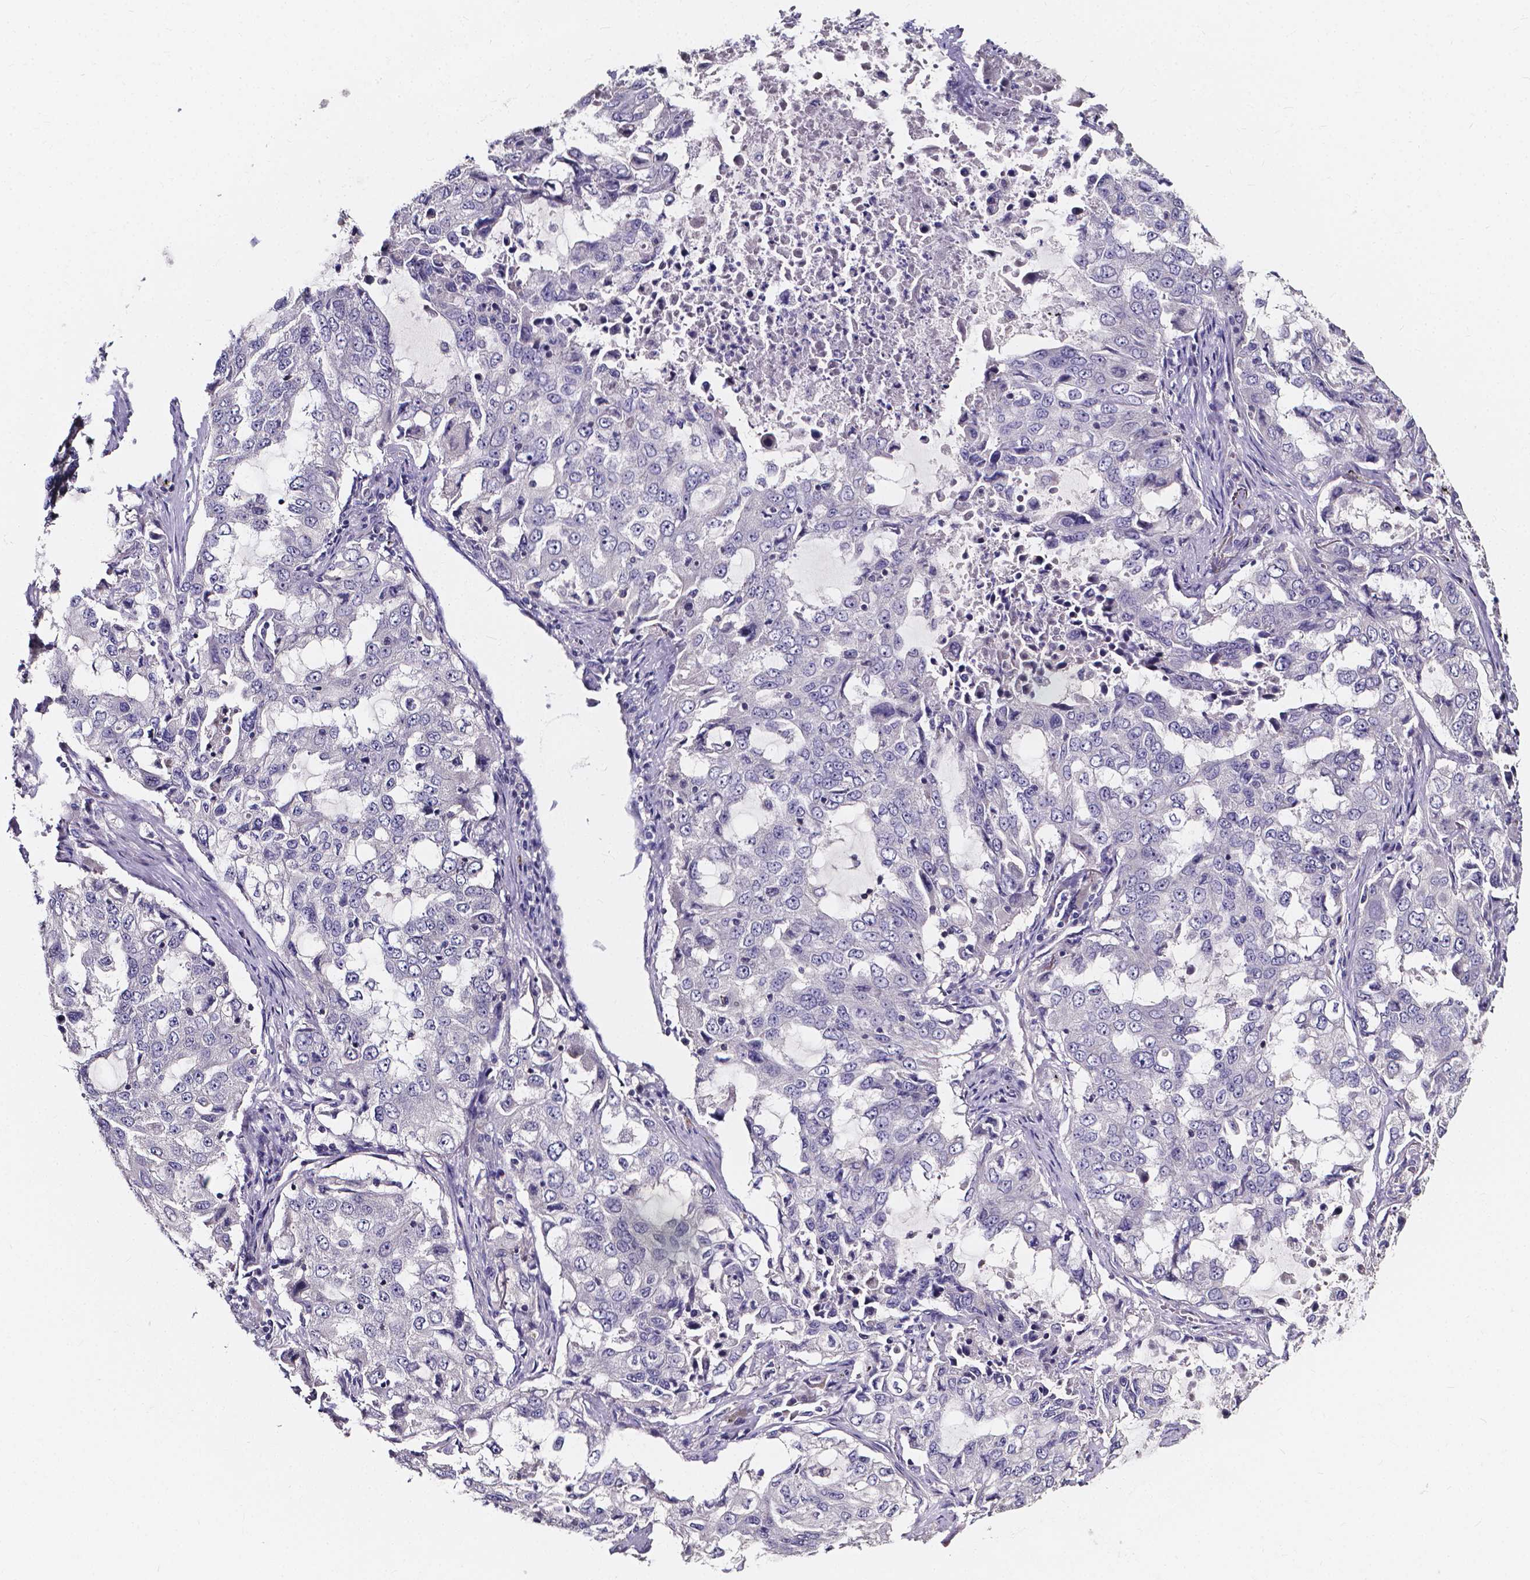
{"staining": {"intensity": "negative", "quantity": "none", "location": "none"}, "tissue": "lung cancer", "cell_type": "Tumor cells", "image_type": "cancer", "snomed": [{"axis": "morphology", "description": "Adenocarcinoma, NOS"}, {"axis": "topography", "description": "Lung"}], "caption": "The micrograph shows no significant expression in tumor cells of lung cancer.", "gene": "THEMIS", "patient": {"sex": "female", "age": 61}}